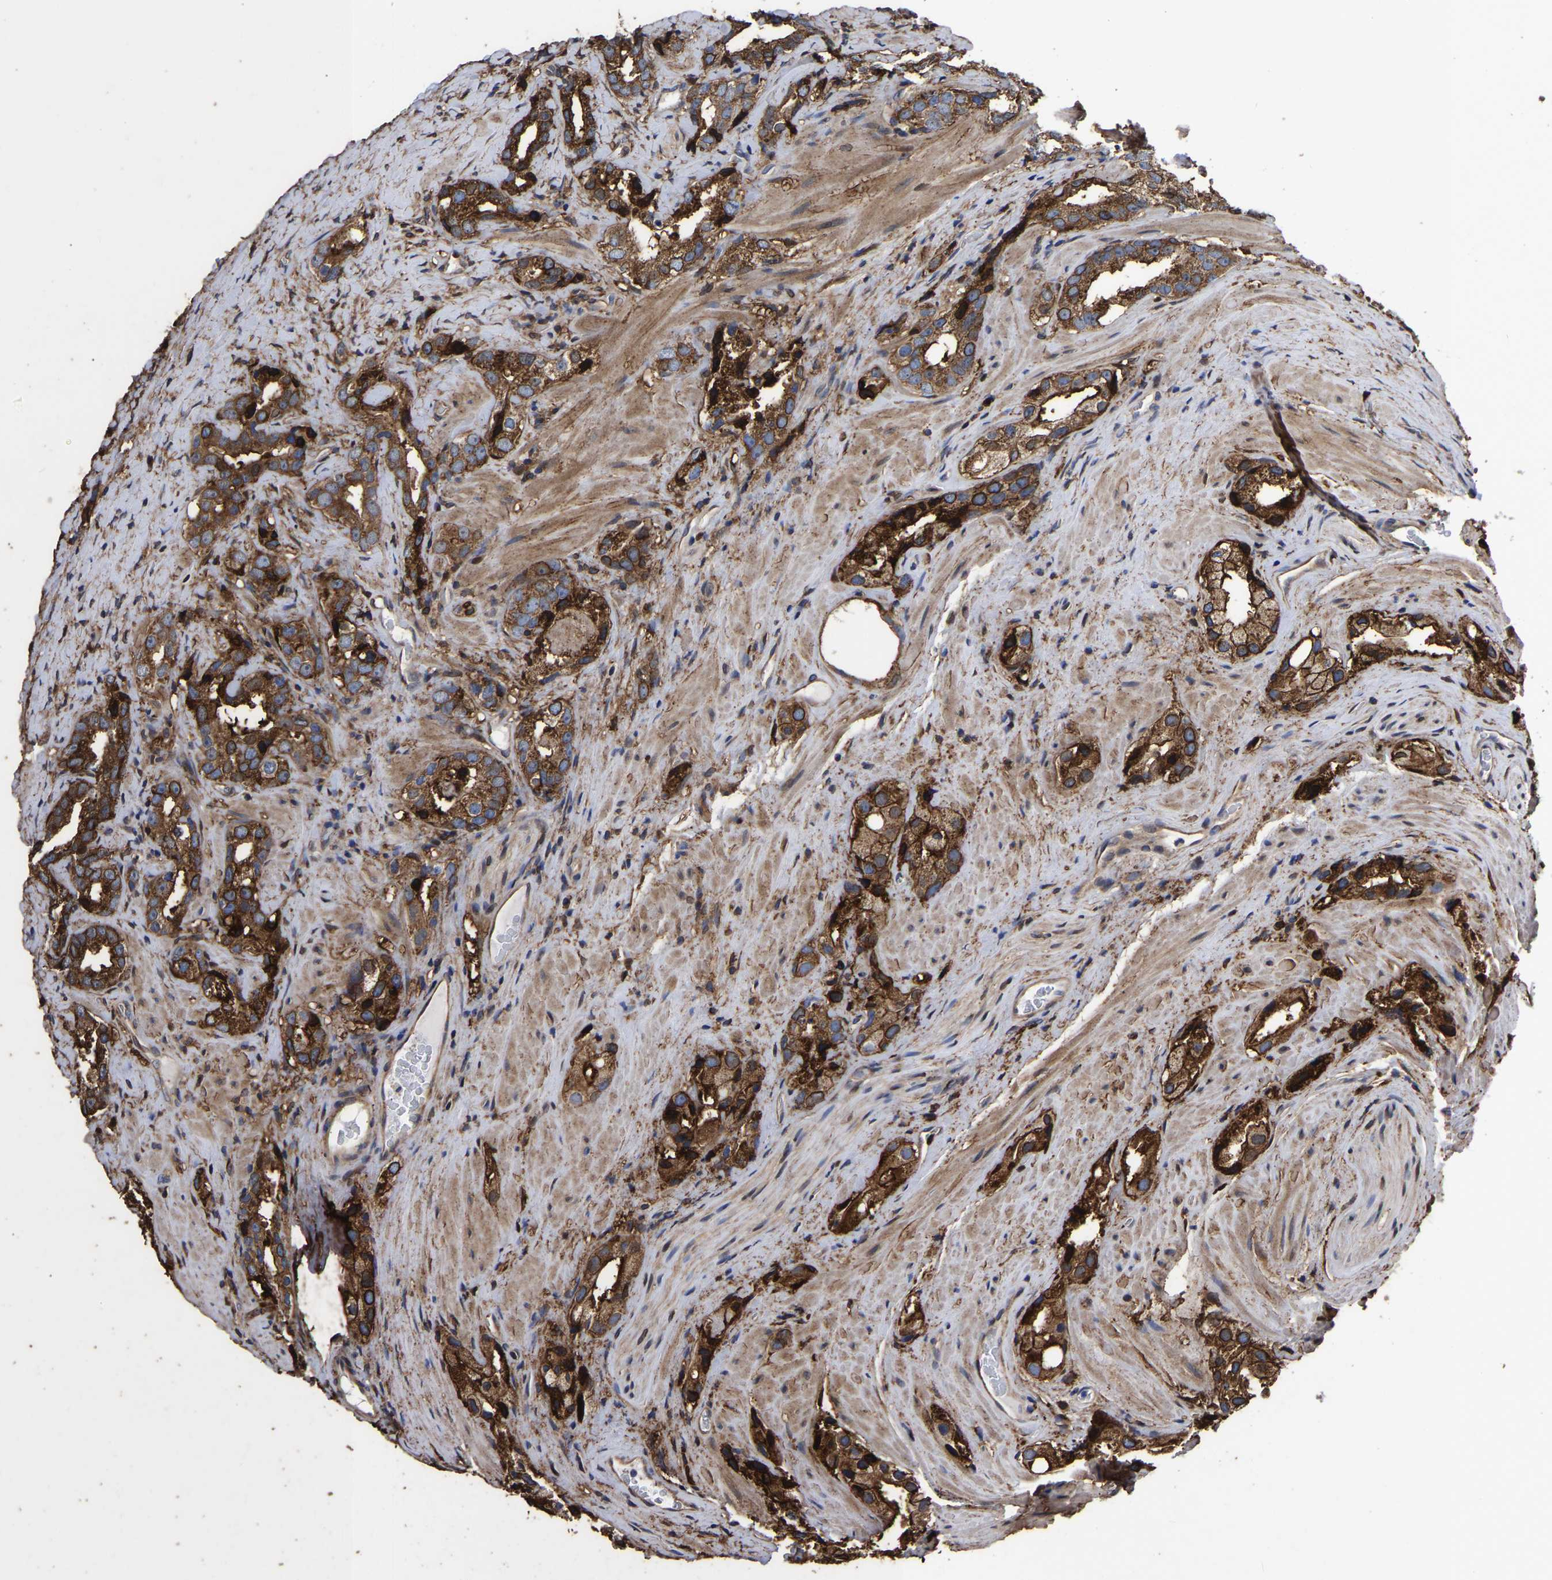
{"staining": {"intensity": "strong", "quantity": ">75%", "location": "cytoplasmic/membranous,nuclear"}, "tissue": "prostate cancer", "cell_type": "Tumor cells", "image_type": "cancer", "snomed": [{"axis": "morphology", "description": "Adenocarcinoma, High grade"}, {"axis": "topography", "description": "Prostate"}], "caption": "About >75% of tumor cells in human prostate adenocarcinoma (high-grade) display strong cytoplasmic/membranous and nuclear protein positivity as visualized by brown immunohistochemical staining.", "gene": "LIF", "patient": {"sex": "male", "age": 63}}